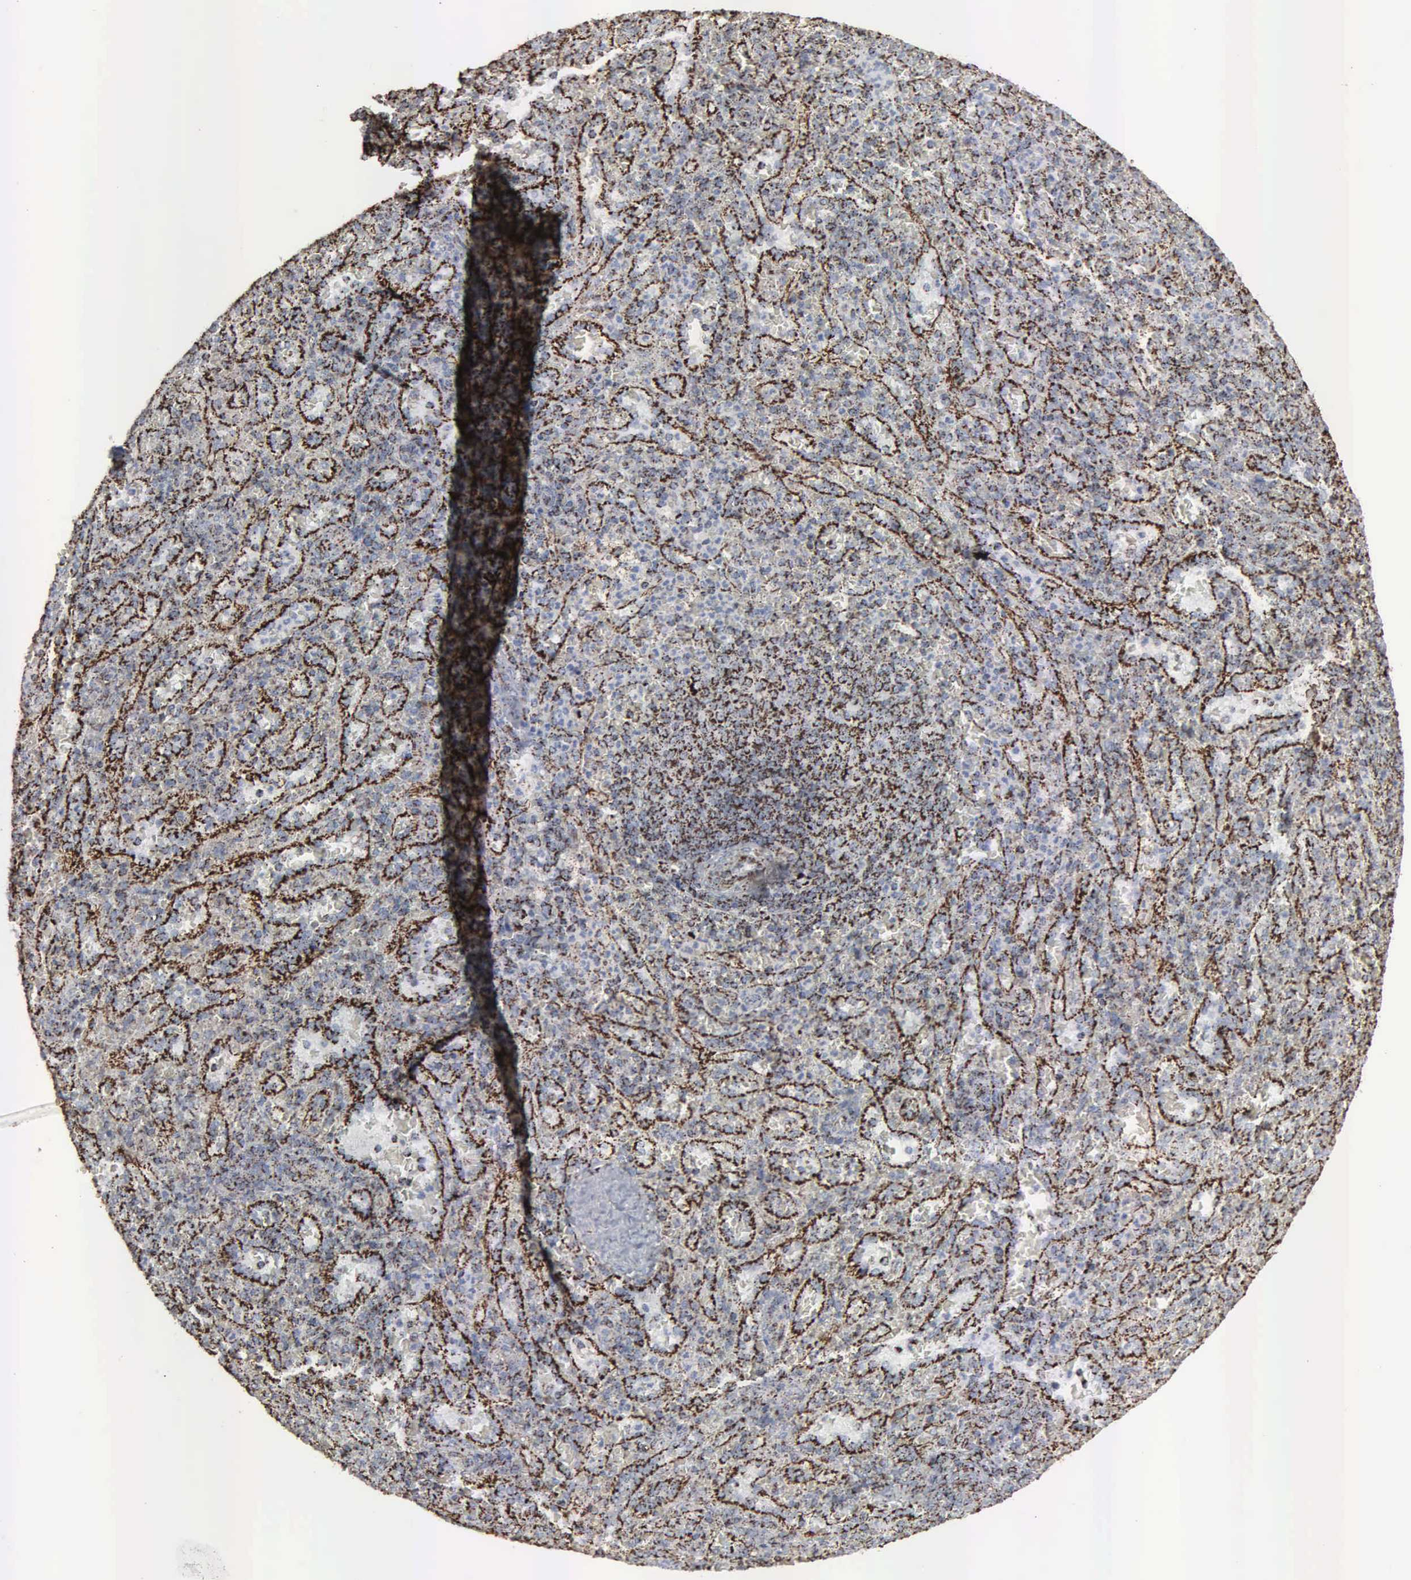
{"staining": {"intensity": "strong", "quantity": ">75%", "location": "cytoplasmic/membranous"}, "tissue": "spleen", "cell_type": "Cells in red pulp", "image_type": "normal", "snomed": [{"axis": "morphology", "description": "Normal tissue, NOS"}, {"axis": "topography", "description": "Spleen"}], "caption": "Immunohistochemistry (DAB) staining of unremarkable human spleen demonstrates strong cytoplasmic/membranous protein positivity in about >75% of cells in red pulp. Using DAB (brown) and hematoxylin (blue) stains, captured at high magnification using brightfield microscopy.", "gene": "HSPA9", "patient": {"sex": "female", "age": 21}}